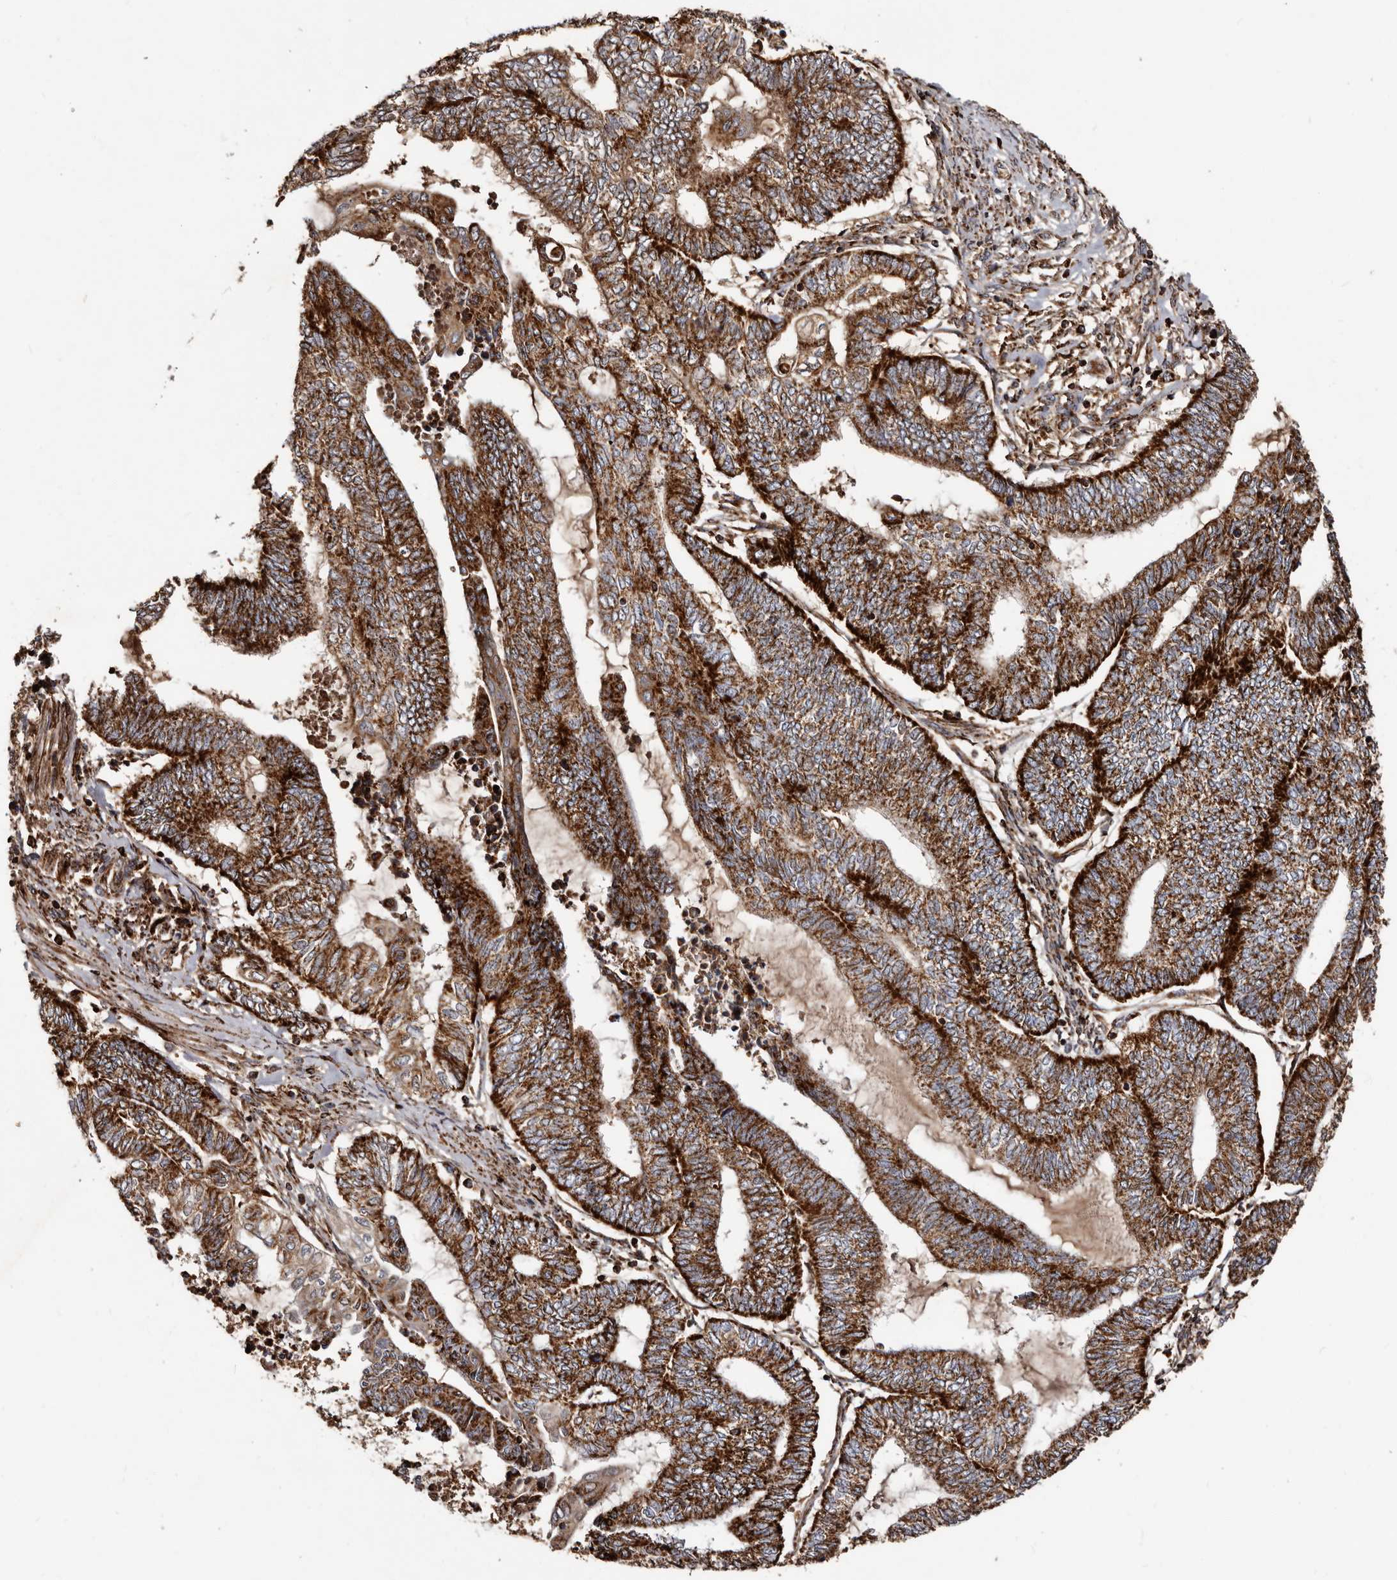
{"staining": {"intensity": "strong", "quantity": ">75%", "location": "cytoplasmic/membranous"}, "tissue": "endometrial cancer", "cell_type": "Tumor cells", "image_type": "cancer", "snomed": [{"axis": "morphology", "description": "Adenocarcinoma, NOS"}, {"axis": "topography", "description": "Uterus"}, {"axis": "topography", "description": "Endometrium"}], "caption": "Approximately >75% of tumor cells in endometrial cancer show strong cytoplasmic/membranous protein expression as visualized by brown immunohistochemical staining.", "gene": "BAX", "patient": {"sex": "female", "age": 70}}